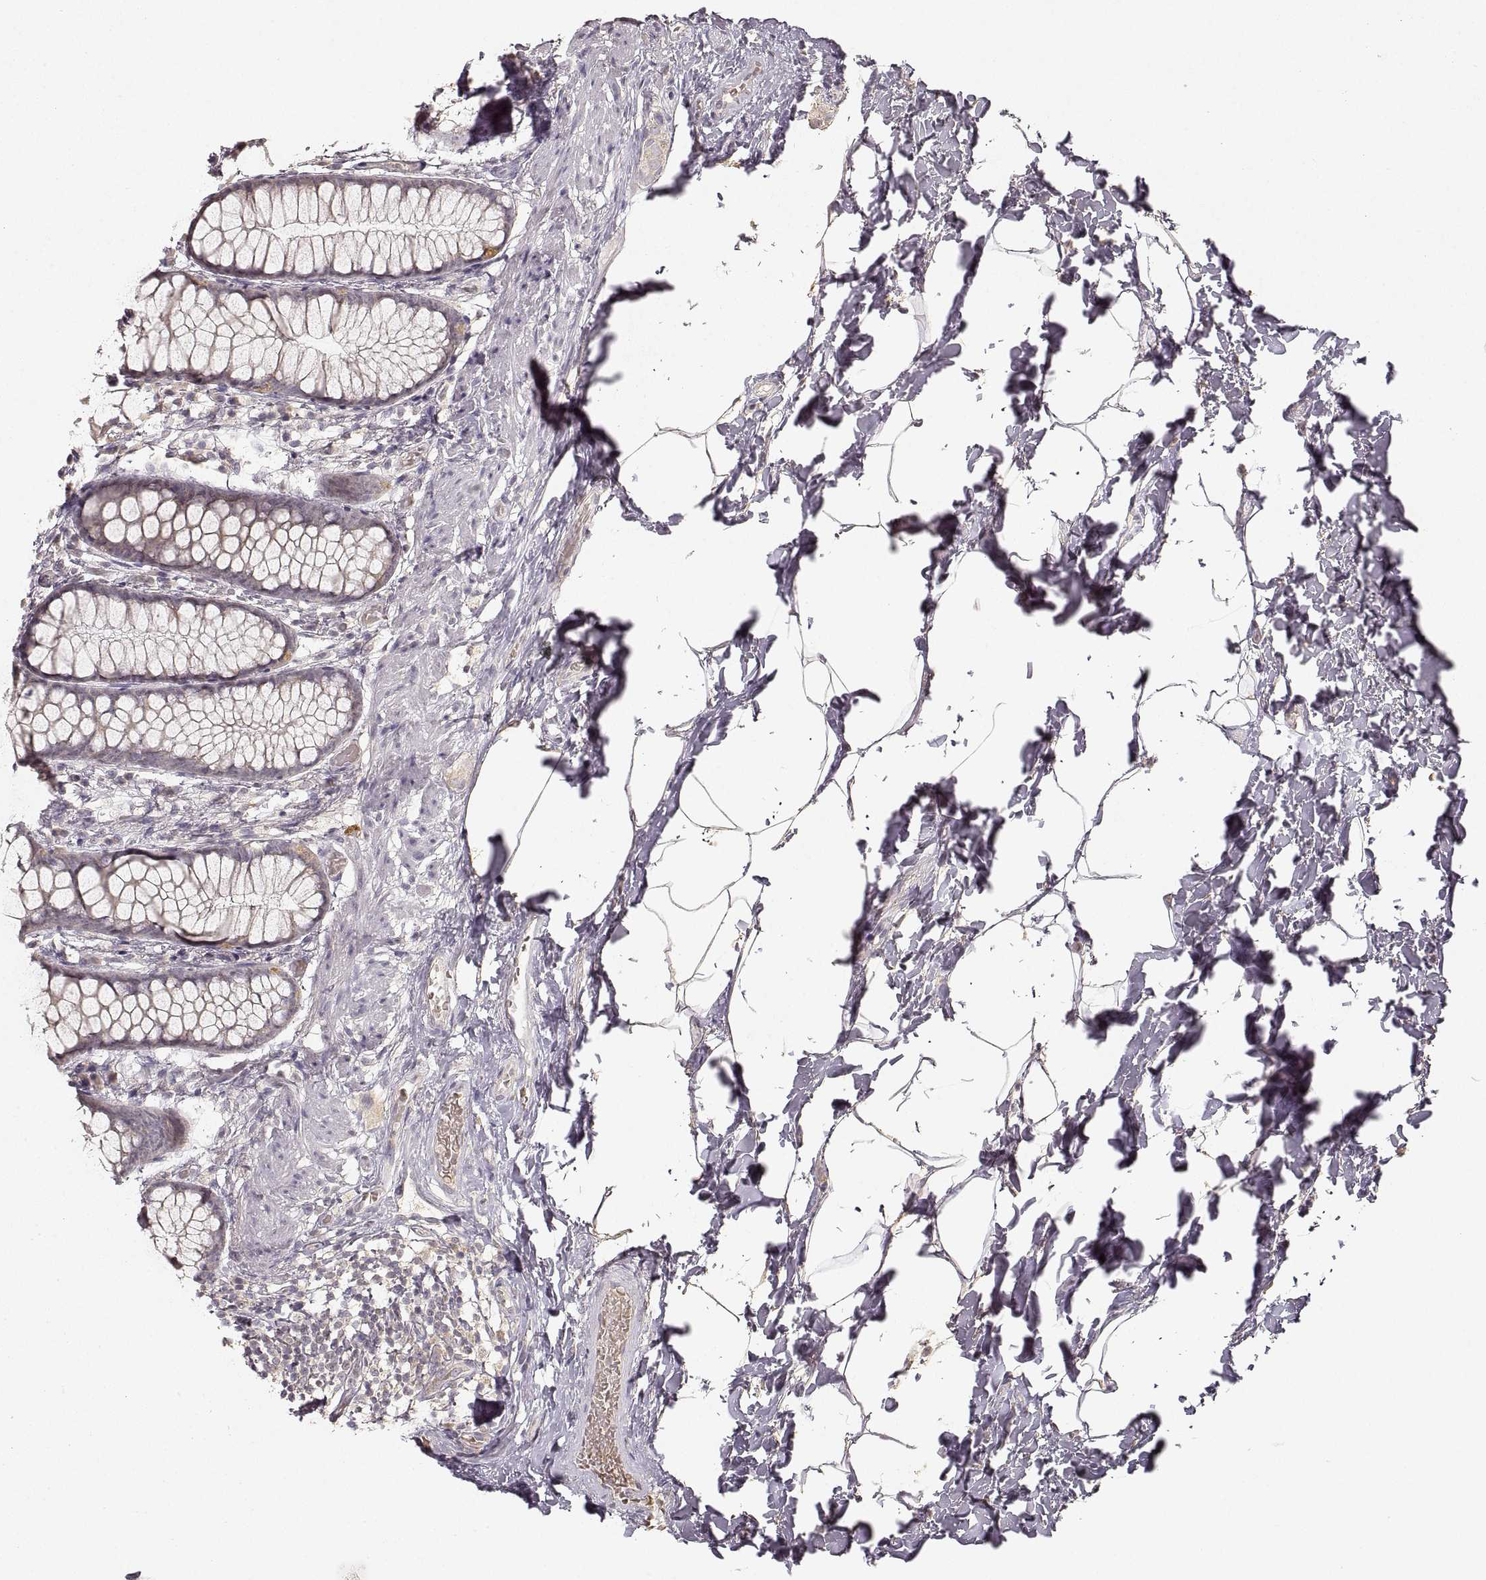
{"staining": {"intensity": "weak", "quantity": "<25%", "location": "cytoplasmic/membranous"}, "tissue": "rectum", "cell_type": "Glandular cells", "image_type": "normal", "snomed": [{"axis": "morphology", "description": "Normal tissue, NOS"}, {"axis": "topography", "description": "Rectum"}], "caption": "A histopathology image of rectum stained for a protein exhibits no brown staining in glandular cells. Brightfield microscopy of IHC stained with DAB (brown) and hematoxylin (blue), captured at high magnification.", "gene": "LAMC2", "patient": {"sex": "female", "age": 62}}